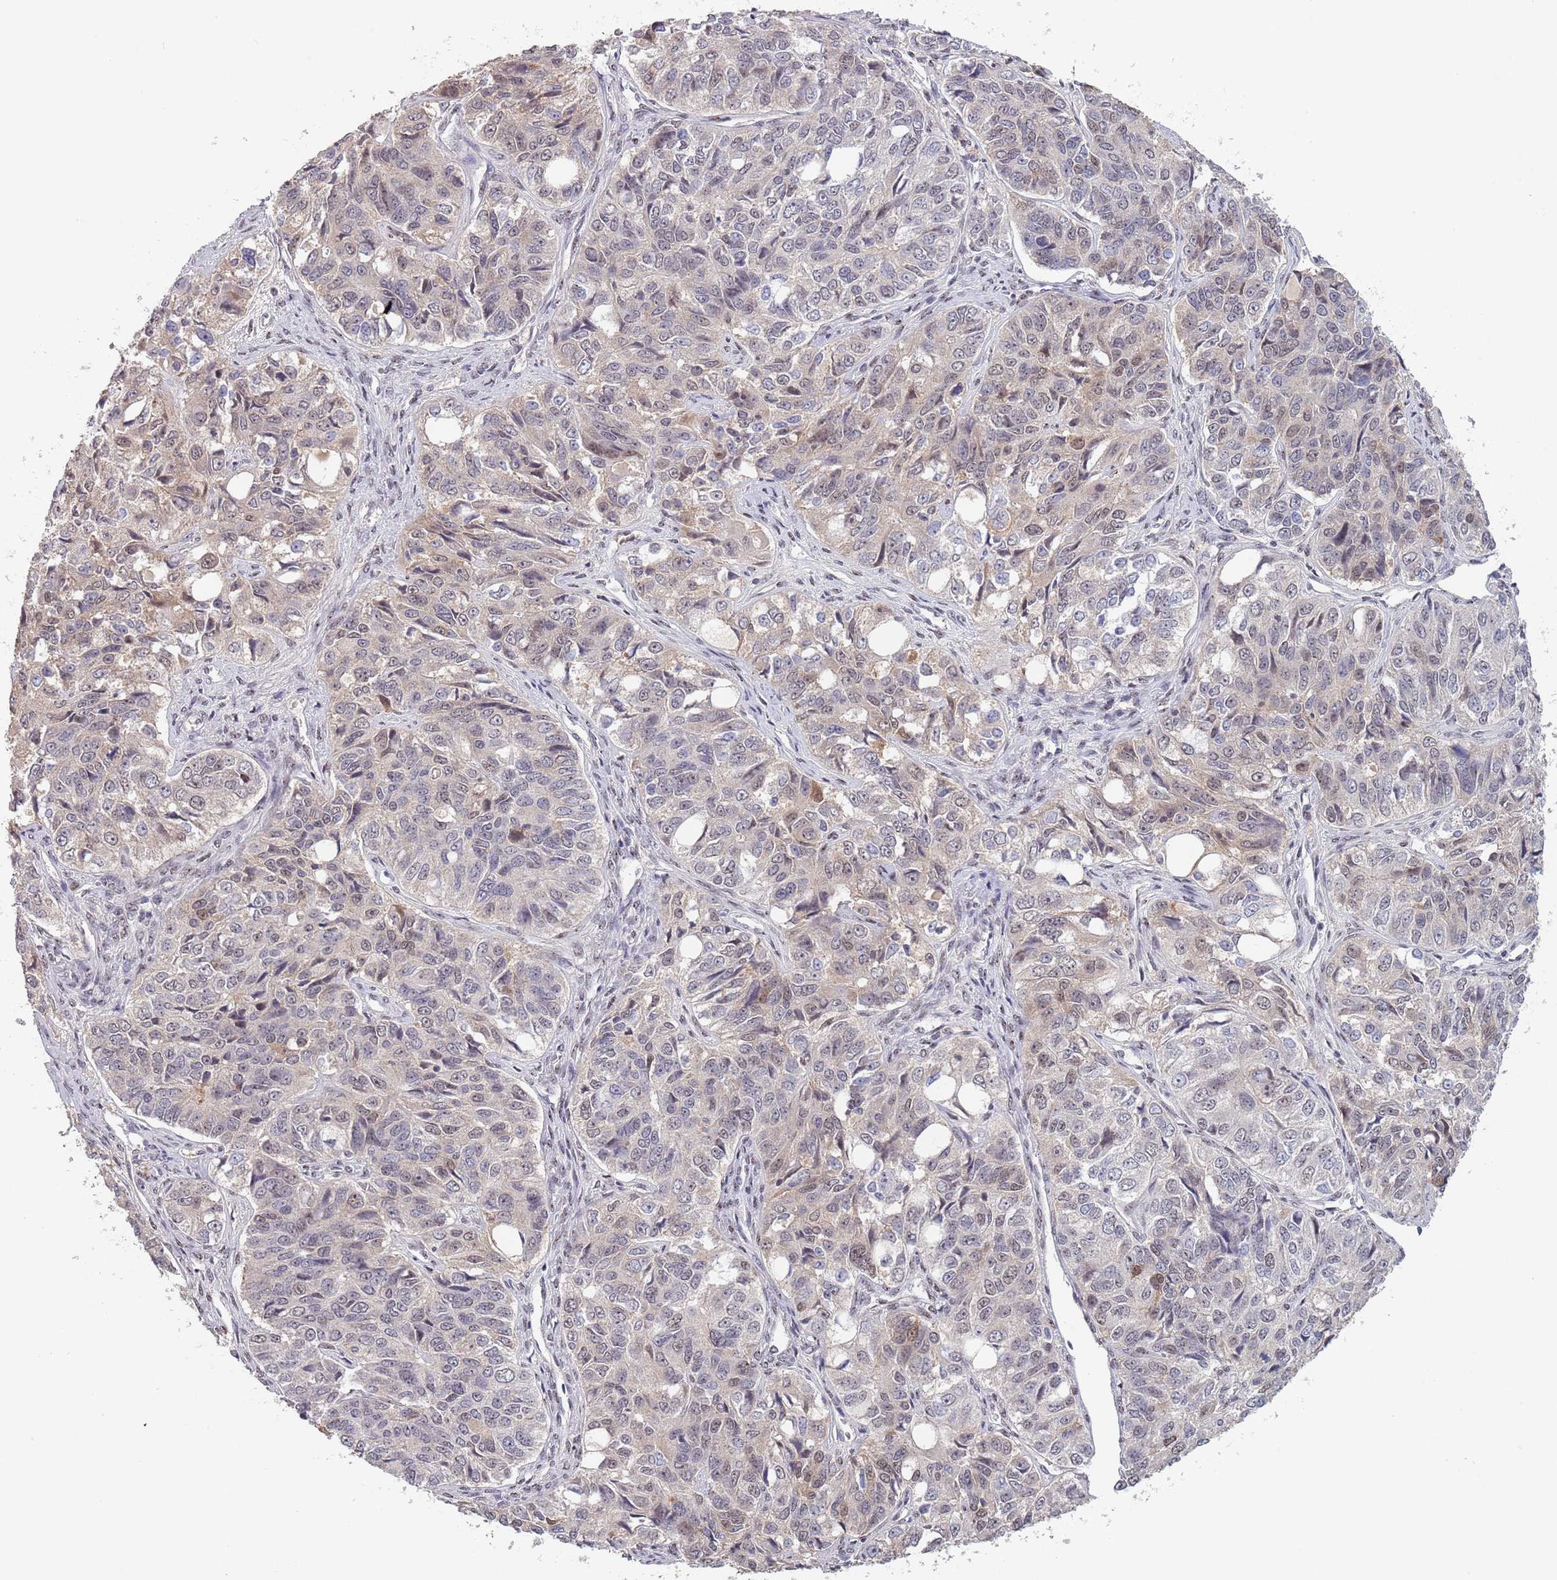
{"staining": {"intensity": "moderate", "quantity": "<25%", "location": "nuclear"}, "tissue": "ovarian cancer", "cell_type": "Tumor cells", "image_type": "cancer", "snomed": [{"axis": "morphology", "description": "Carcinoma, endometroid"}, {"axis": "topography", "description": "Ovary"}], "caption": "Immunohistochemical staining of human endometroid carcinoma (ovarian) exhibits moderate nuclear protein staining in approximately <25% of tumor cells.", "gene": "CIZ1", "patient": {"sex": "female", "age": 51}}